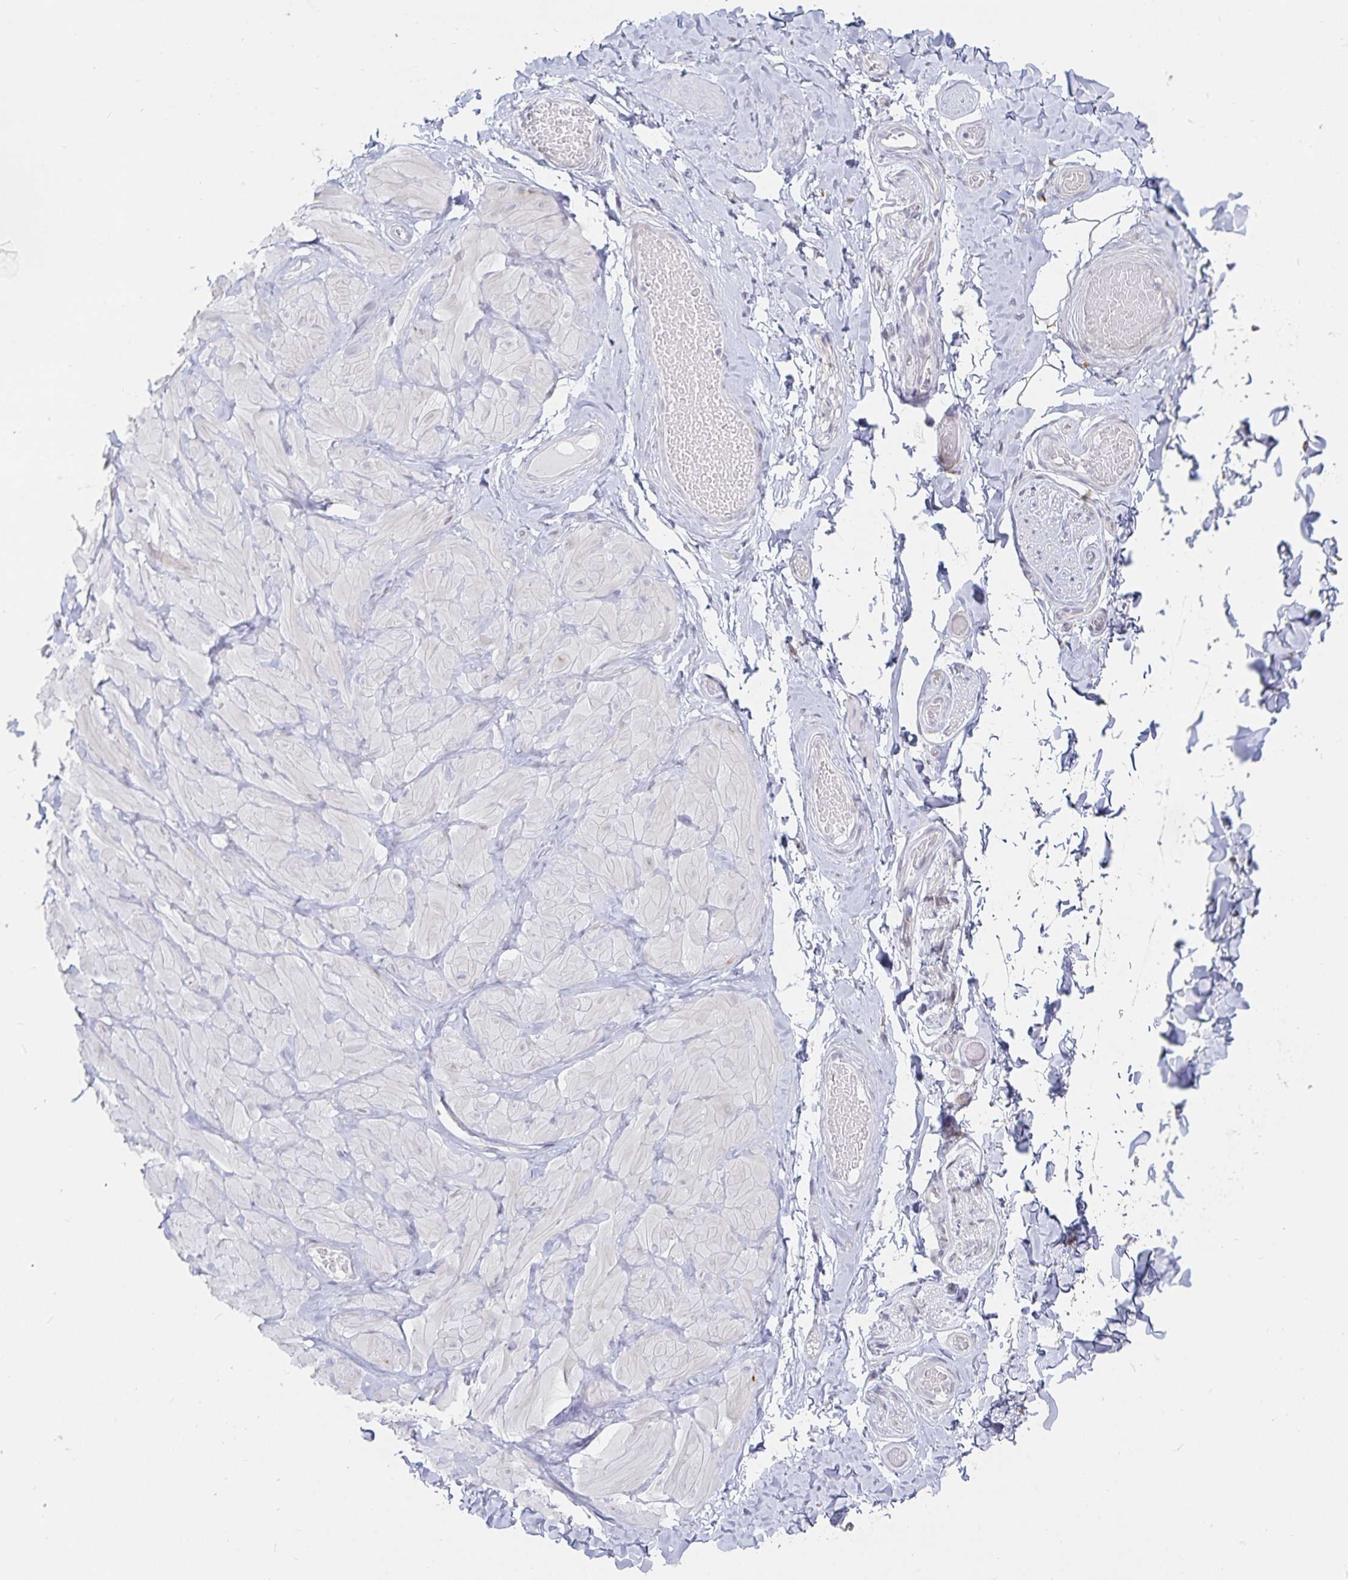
{"staining": {"intensity": "negative", "quantity": "none", "location": "none"}, "tissue": "adipose tissue", "cell_type": "Adipocytes", "image_type": "normal", "snomed": [{"axis": "morphology", "description": "Normal tissue, NOS"}, {"axis": "topography", "description": "Soft tissue"}, {"axis": "topography", "description": "Adipose tissue"}, {"axis": "topography", "description": "Vascular tissue"}, {"axis": "topography", "description": "Peripheral nerve tissue"}], "caption": "Adipose tissue stained for a protein using immunohistochemistry (IHC) demonstrates no staining adipocytes.", "gene": "S100G", "patient": {"sex": "male", "age": 29}}